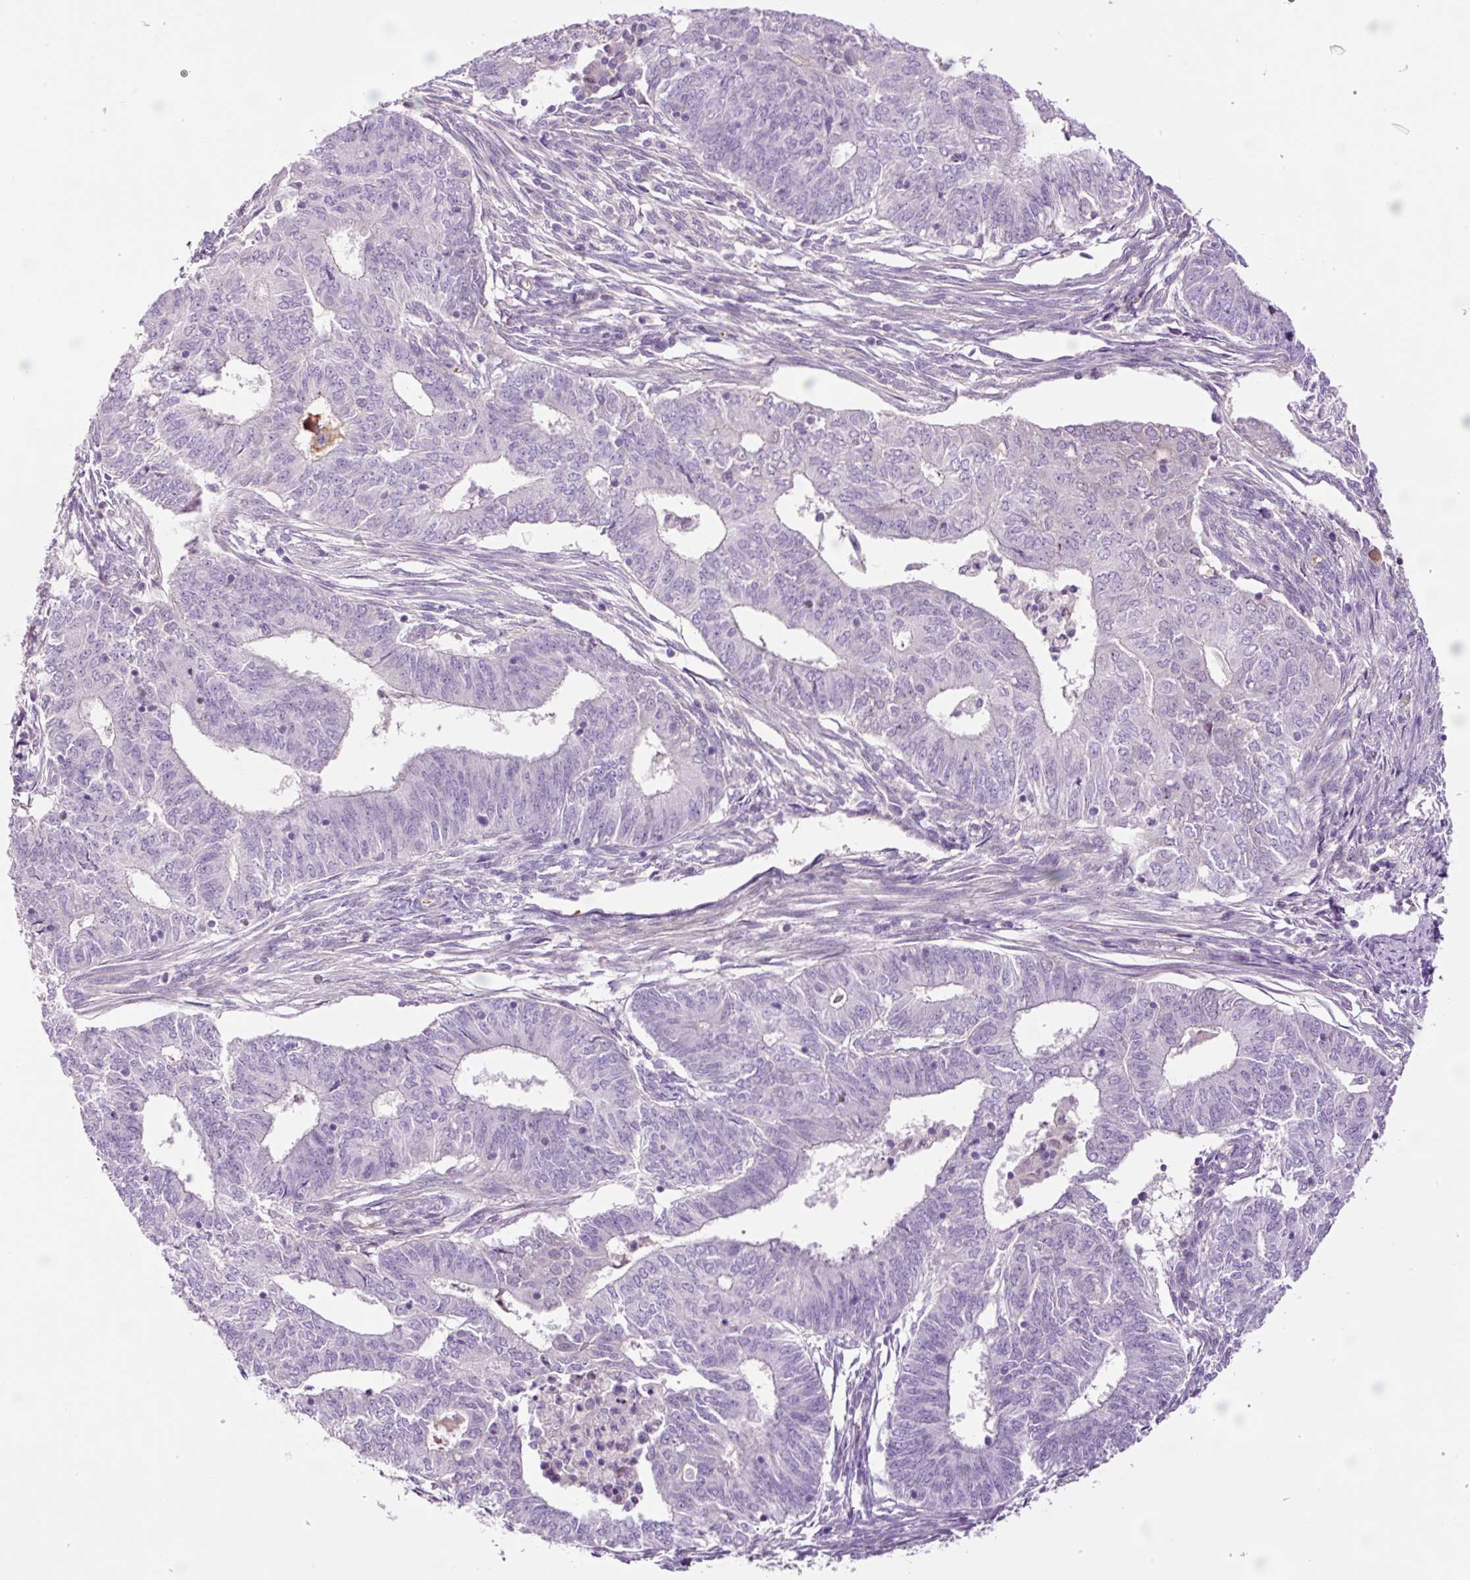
{"staining": {"intensity": "negative", "quantity": "none", "location": "none"}, "tissue": "endometrial cancer", "cell_type": "Tumor cells", "image_type": "cancer", "snomed": [{"axis": "morphology", "description": "Adenocarcinoma, NOS"}, {"axis": "topography", "description": "Endometrium"}], "caption": "This is a histopathology image of IHC staining of endometrial cancer (adenocarcinoma), which shows no expression in tumor cells.", "gene": "TMEM235", "patient": {"sex": "female", "age": 62}}